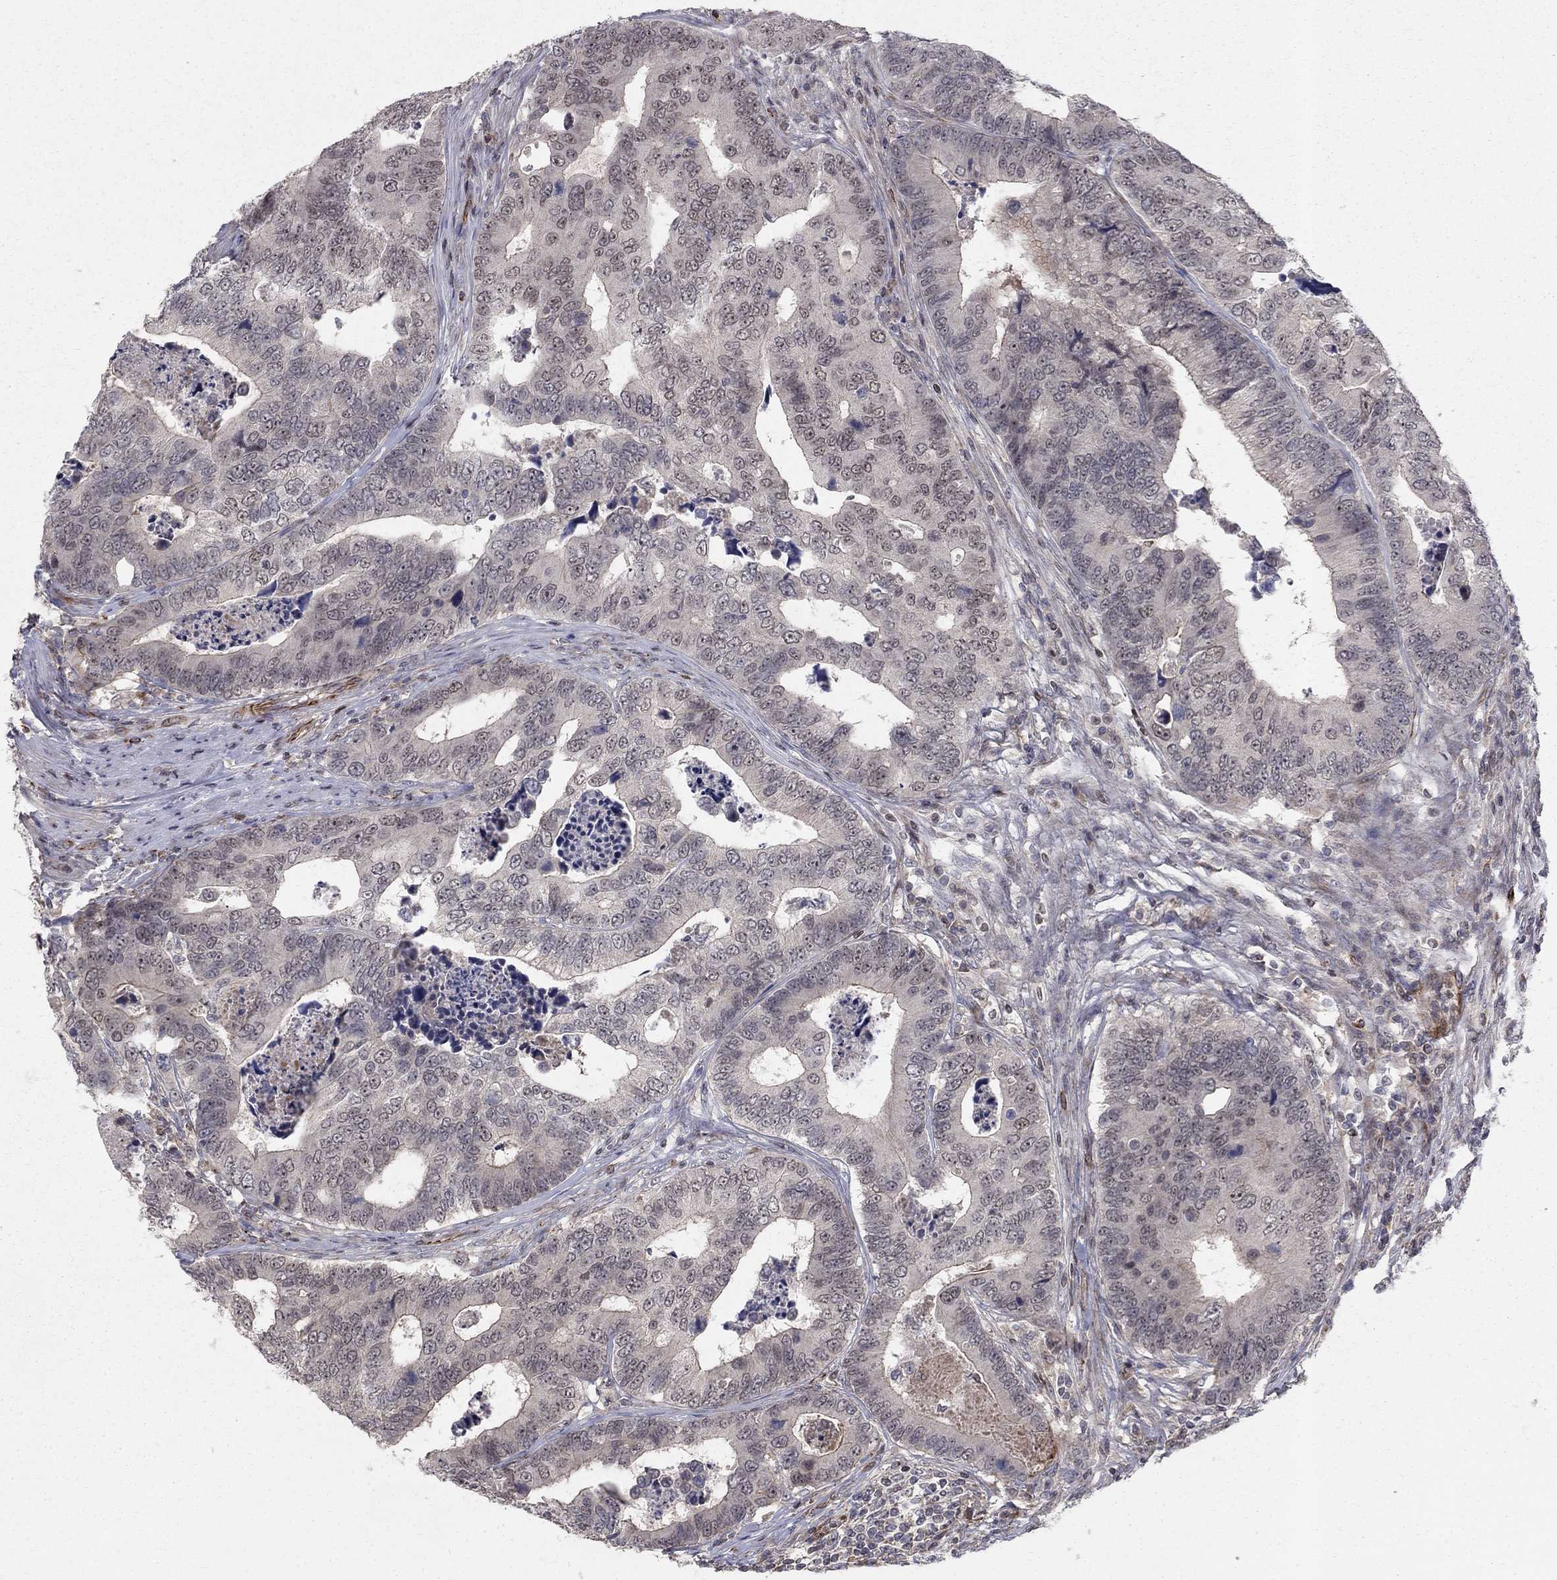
{"staining": {"intensity": "negative", "quantity": "none", "location": "none"}, "tissue": "colorectal cancer", "cell_type": "Tumor cells", "image_type": "cancer", "snomed": [{"axis": "morphology", "description": "Adenocarcinoma, NOS"}, {"axis": "topography", "description": "Colon"}], "caption": "This is an immunohistochemistry (IHC) photomicrograph of colorectal cancer (adenocarcinoma). There is no staining in tumor cells.", "gene": "MSRA", "patient": {"sex": "female", "age": 72}}